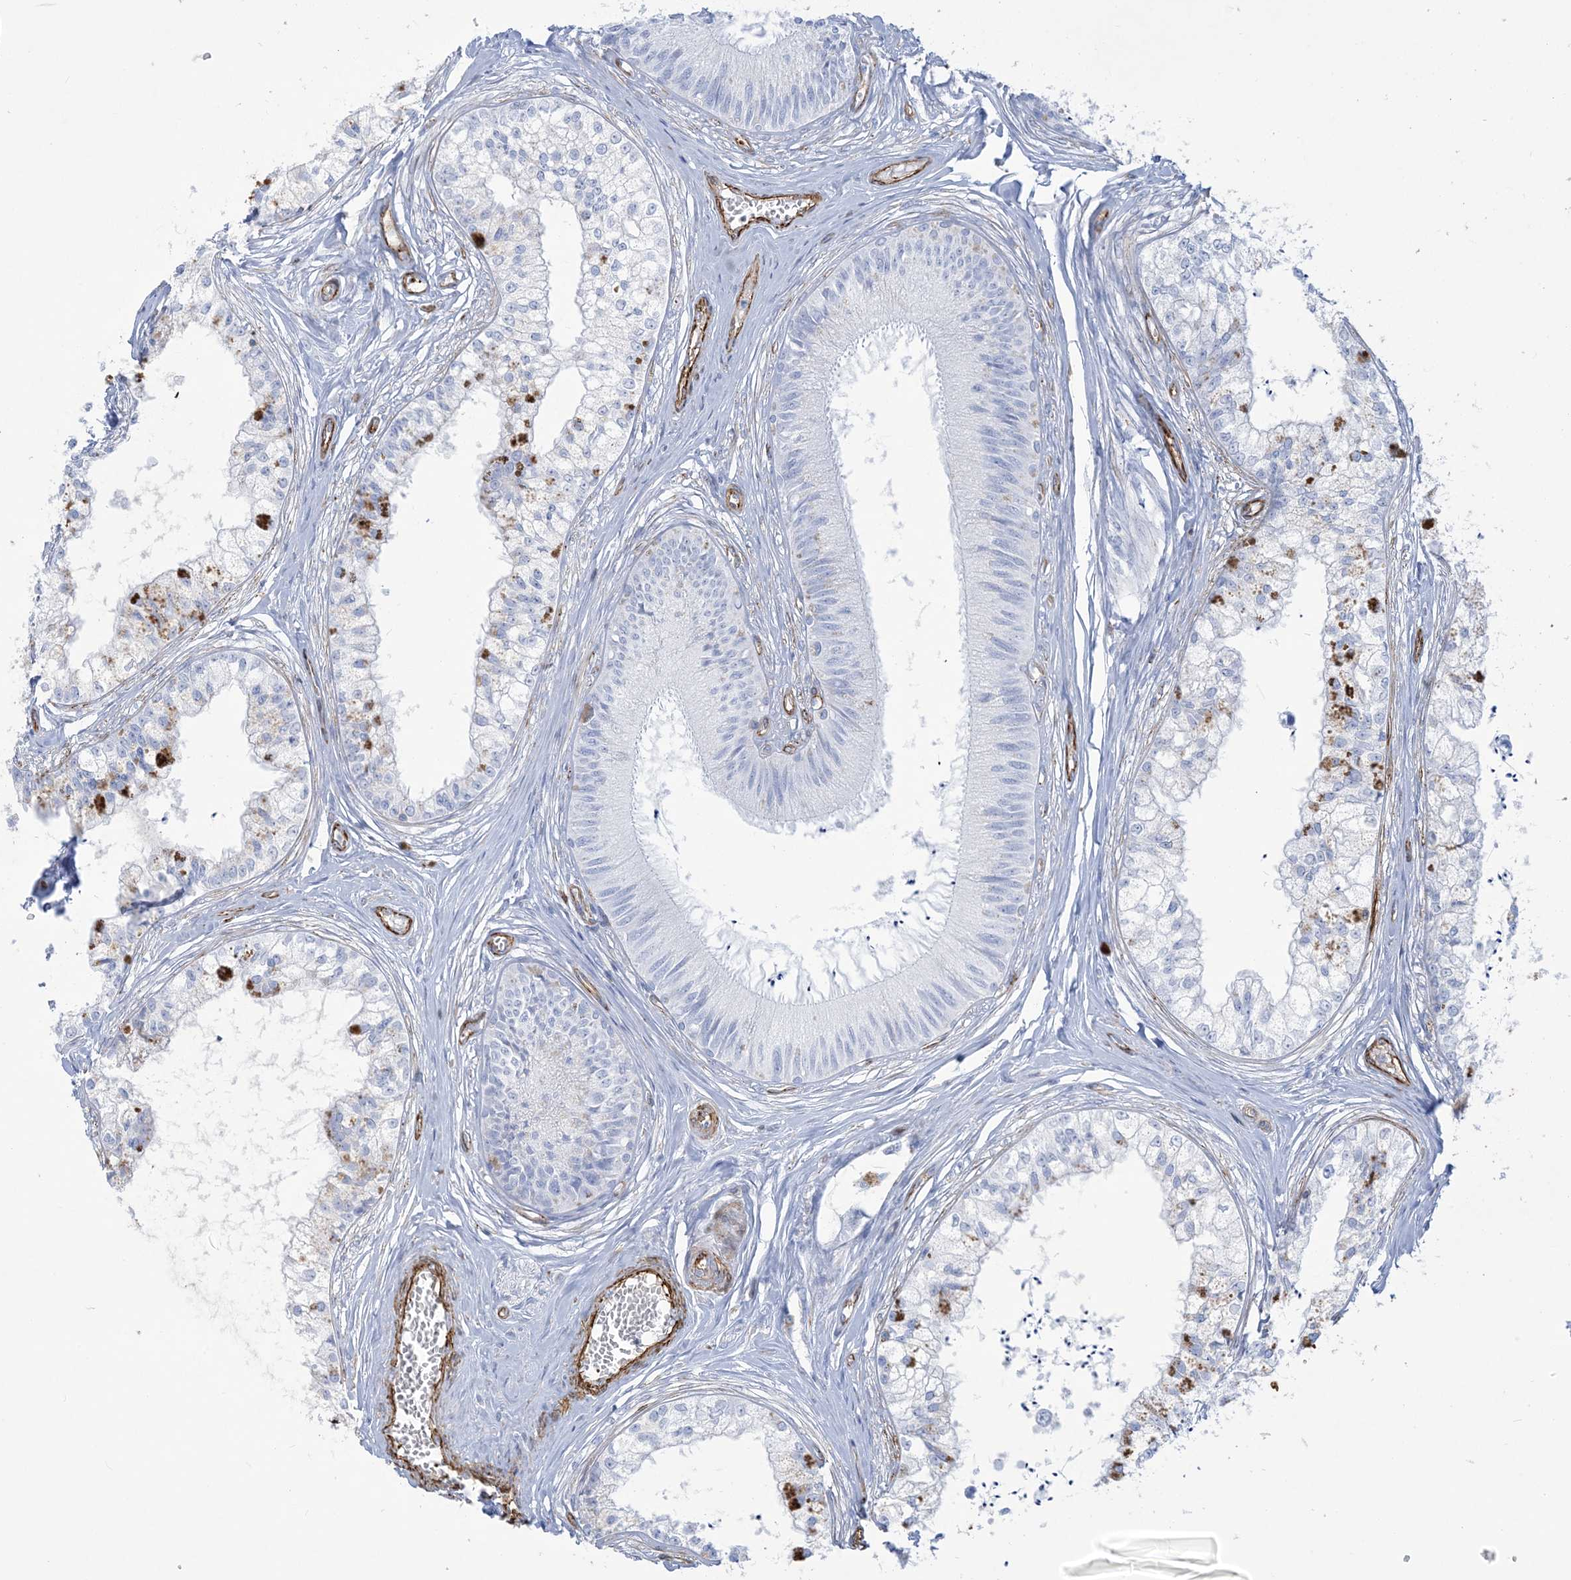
{"staining": {"intensity": "negative", "quantity": "none", "location": "none"}, "tissue": "epididymis", "cell_type": "Glandular cells", "image_type": "normal", "snomed": [{"axis": "morphology", "description": "Normal tissue, NOS"}, {"axis": "topography", "description": "Epididymis"}], "caption": "An immunohistochemistry photomicrograph of unremarkable epididymis is shown. There is no staining in glandular cells of epididymis.", "gene": "B3GNT7", "patient": {"sex": "male", "age": 79}}